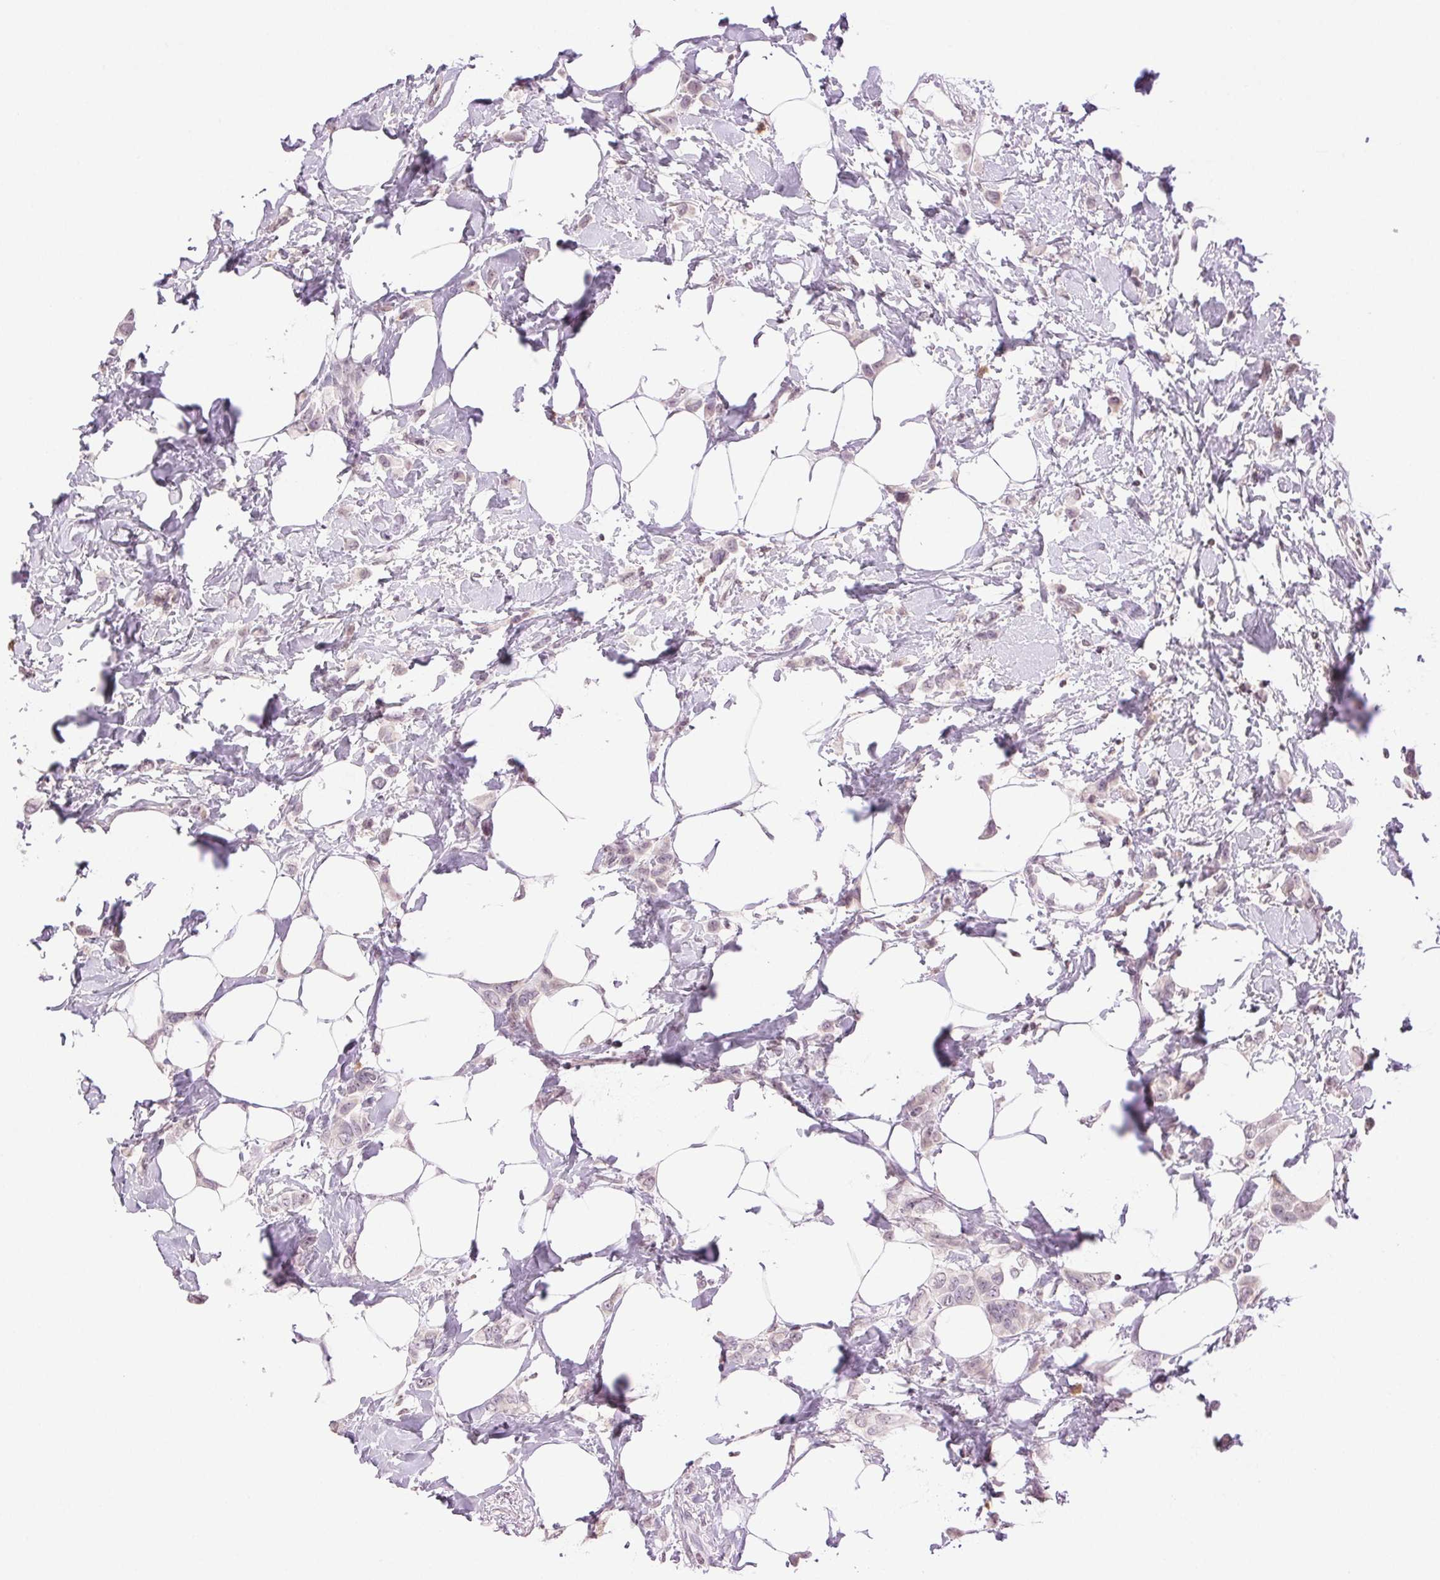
{"staining": {"intensity": "negative", "quantity": "none", "location": "none"}, "tissue": "breast cancer", "cell_type": "Tumor cells", "image_type": "cancer", "snomed": [{"axis": "morphology", "description": "Lobular carcinoma"}, {"axis": "topography", "description": "Breast"}], "caption": "Human lobular carcinoma (breast) stained for a protein using IHC demonstrates no positivity in tumor cells.", "gene": "TNNT3", "patient": {"sex": "female", "age": 66}}